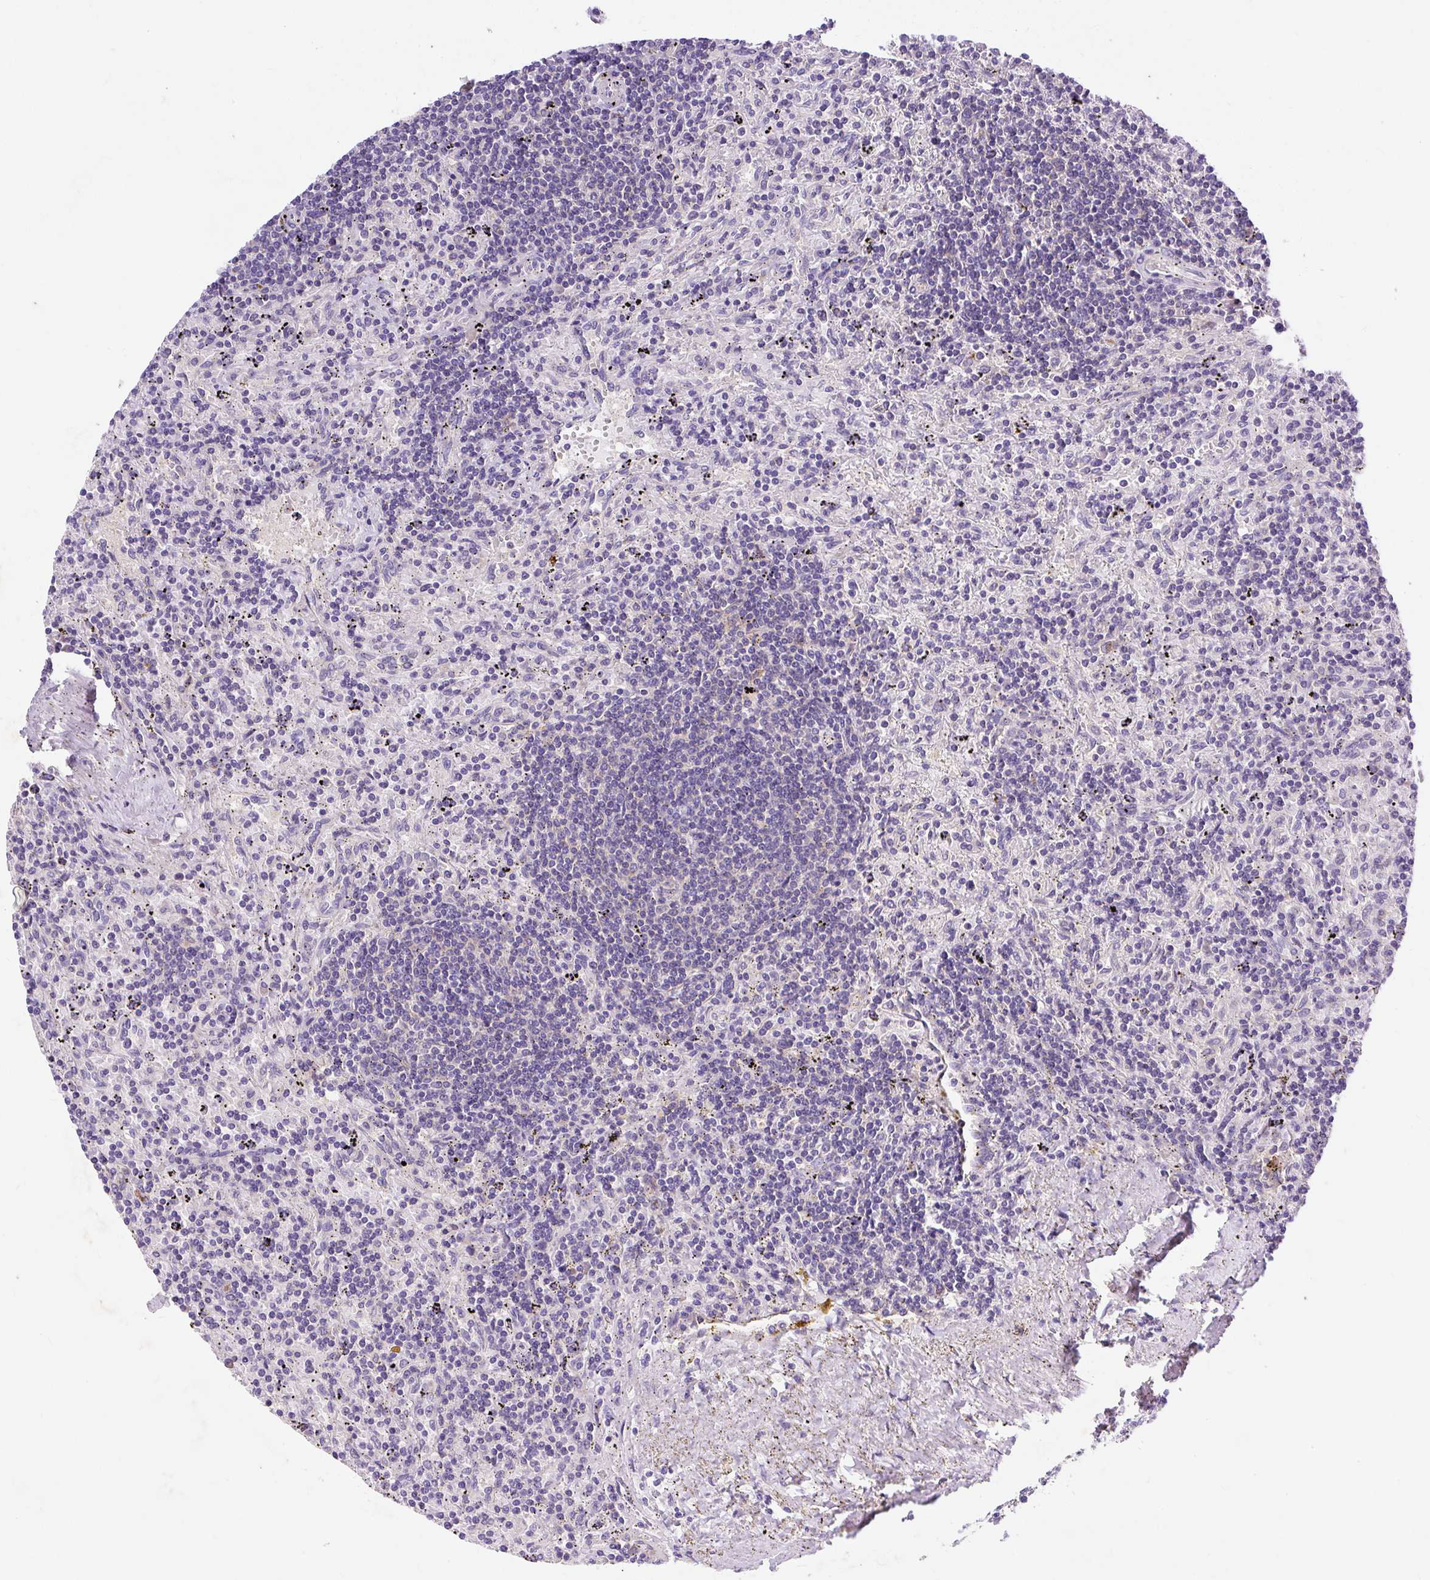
{"staining": {"intensity": "negative", "quantity": "none", "location": "none"}, "tissue": "lymphoma", "cell_type": "Tumor cells", "image_type": "cancer", "snomed": [{"axis": "morphology", "description": "Malignant lymphoma, non-Hodgkin's type, Low grade"}, {"axis": "topography", "description": "Spleen"}], "caption": "Photomicrograph shows no protein expression in tumor cells of lymphoma tissue.", "gene": "OR4K15", "patient": {"sex": "male", "age": 76}}